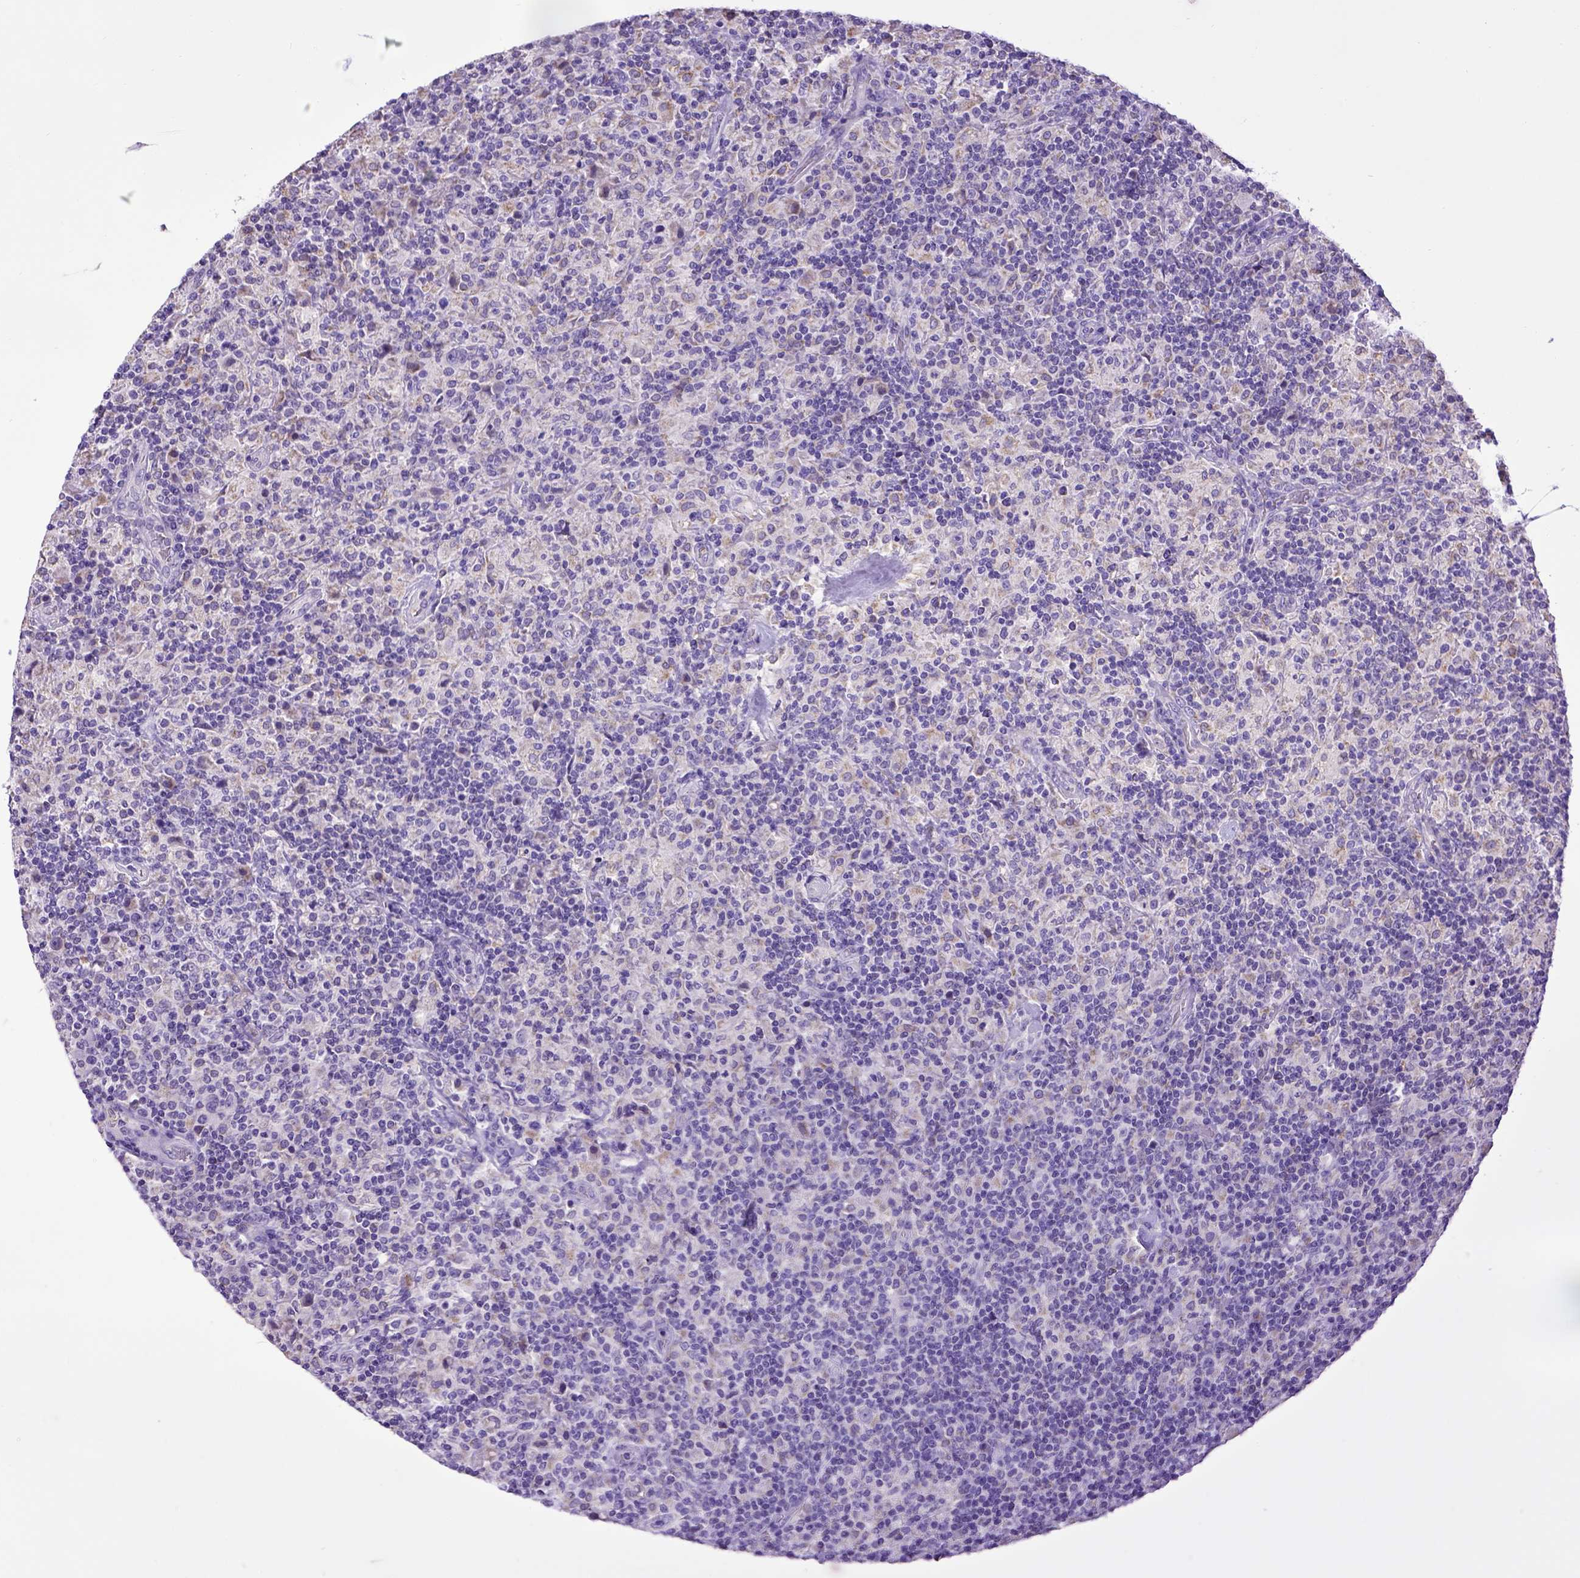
{"staining": {"intensity": "negative", "quantity": "none", "location": "none"}, "tissue": "lymphoma", "cell_type": "Tumor cells", "image_type": "cancer", "snomed": [{"axis": "morphology", "description": "Hodgkin's disease, NOS"}, {"axis": "topography", "description": "Lymph node"}], "caption": "Lymphoma was stained to show a protein in brown. There is no significant expression in tumor cells.", "gene": "SPEF1", "patient": {"sex": "male", "age": 70}}